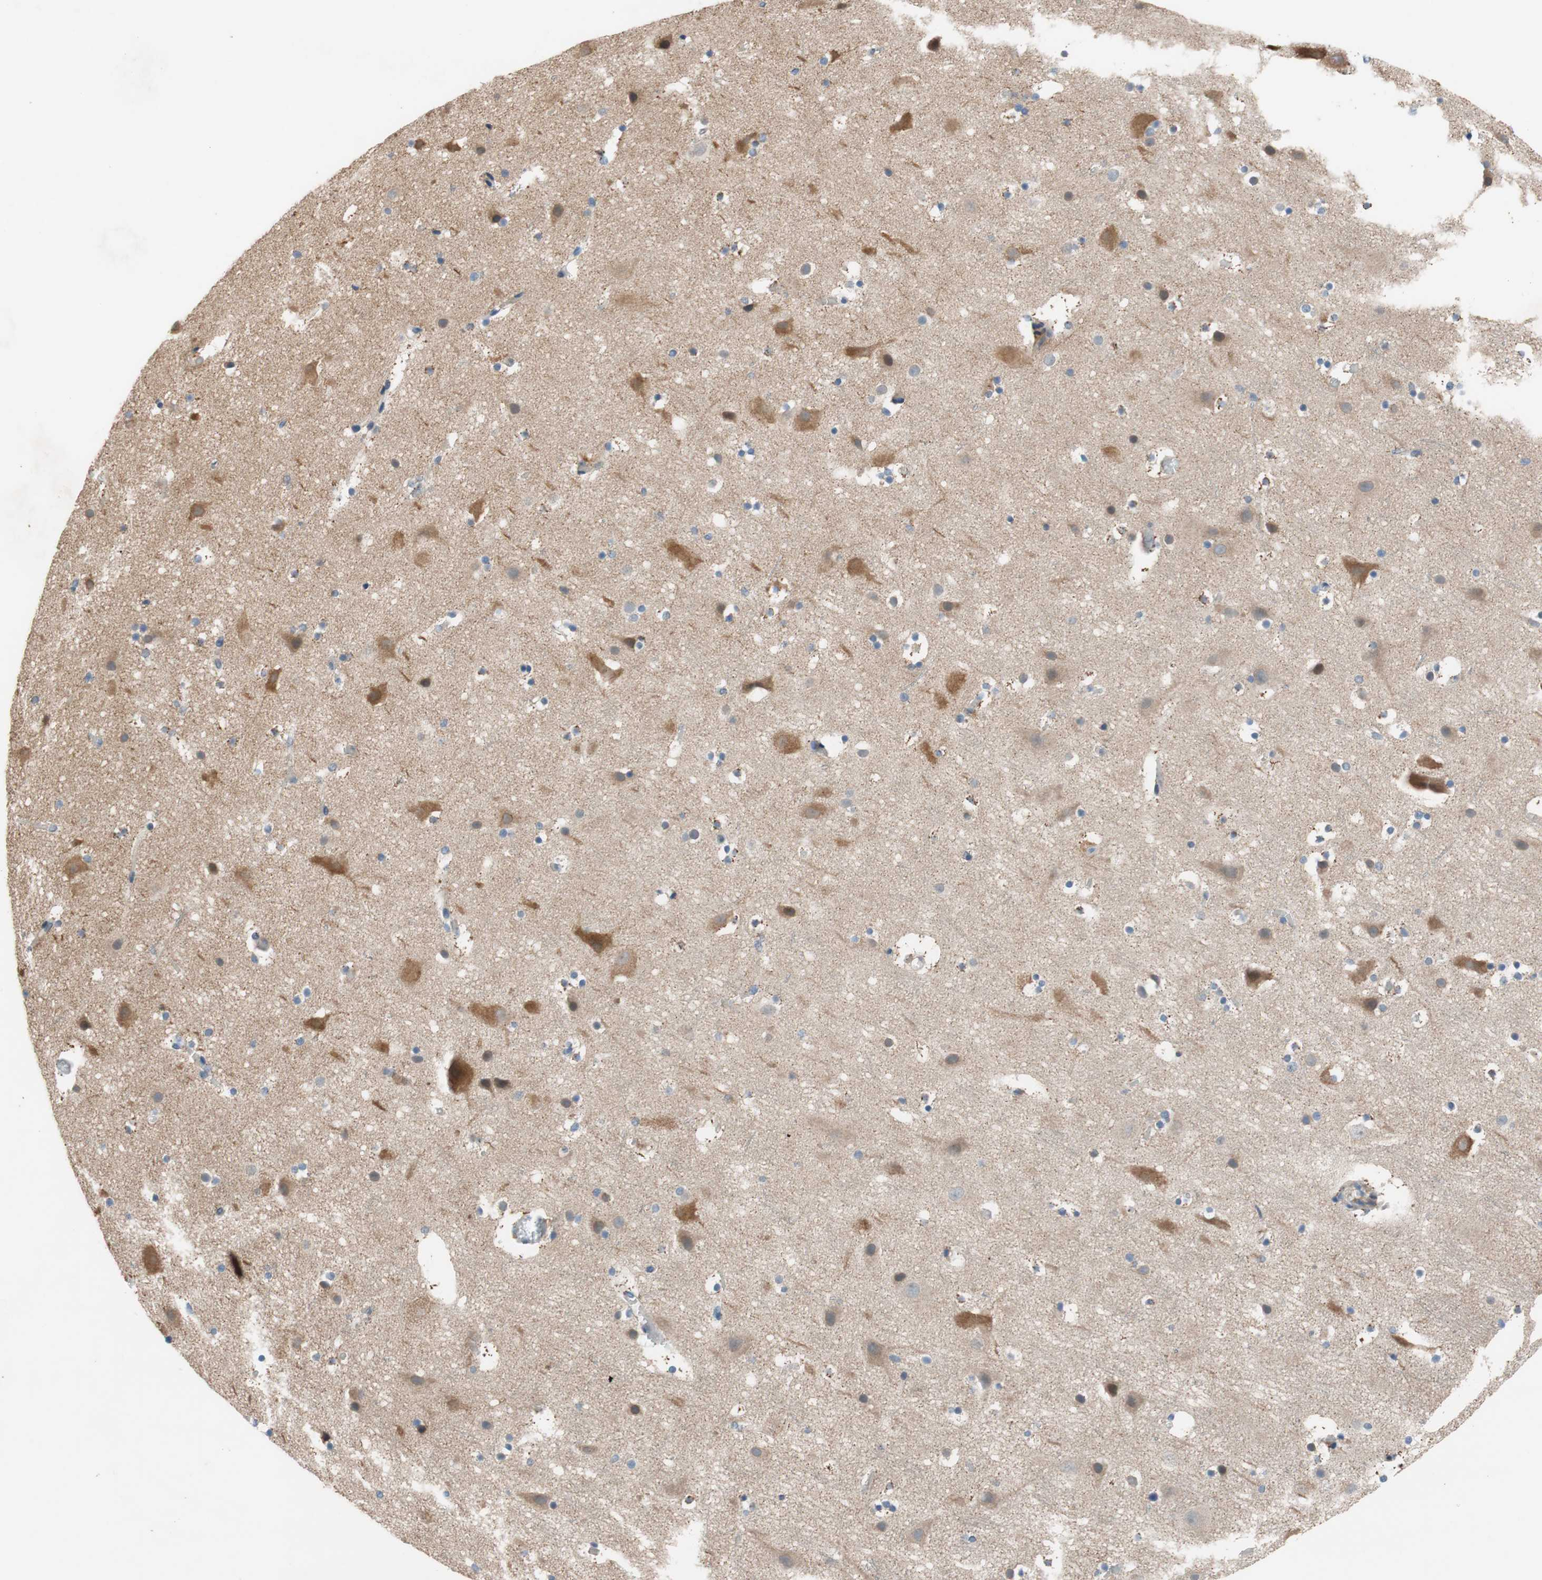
{"staining": {"intensity": "weak", "quantity": "25%-75%", "location": "cytoplasmic/membranous"}, "tissue": "cerebral cortex", "cell_type": "Endothelial cells", "image_type": "normal", "snomed": [{"axis": "morphology", "description": "Normal tissue, NOS"}, {"axis": "topography", "description": "Cerebral cortex"}], "caption": "The histopathology image displays immunohistochemical staining of unremarkable cerebral cortex. There is weak cytoplasmic/membranous expression is identified in approximately 25%-75% of endothelial cells. Using DAB (3,3'-diaminobenzidine) (brown) and hematoxylin (blue) stains, captured at high magnification using brightfield microscopy.", "gene": "TACR3", "patient": {"sex": "male", "age": 45}}